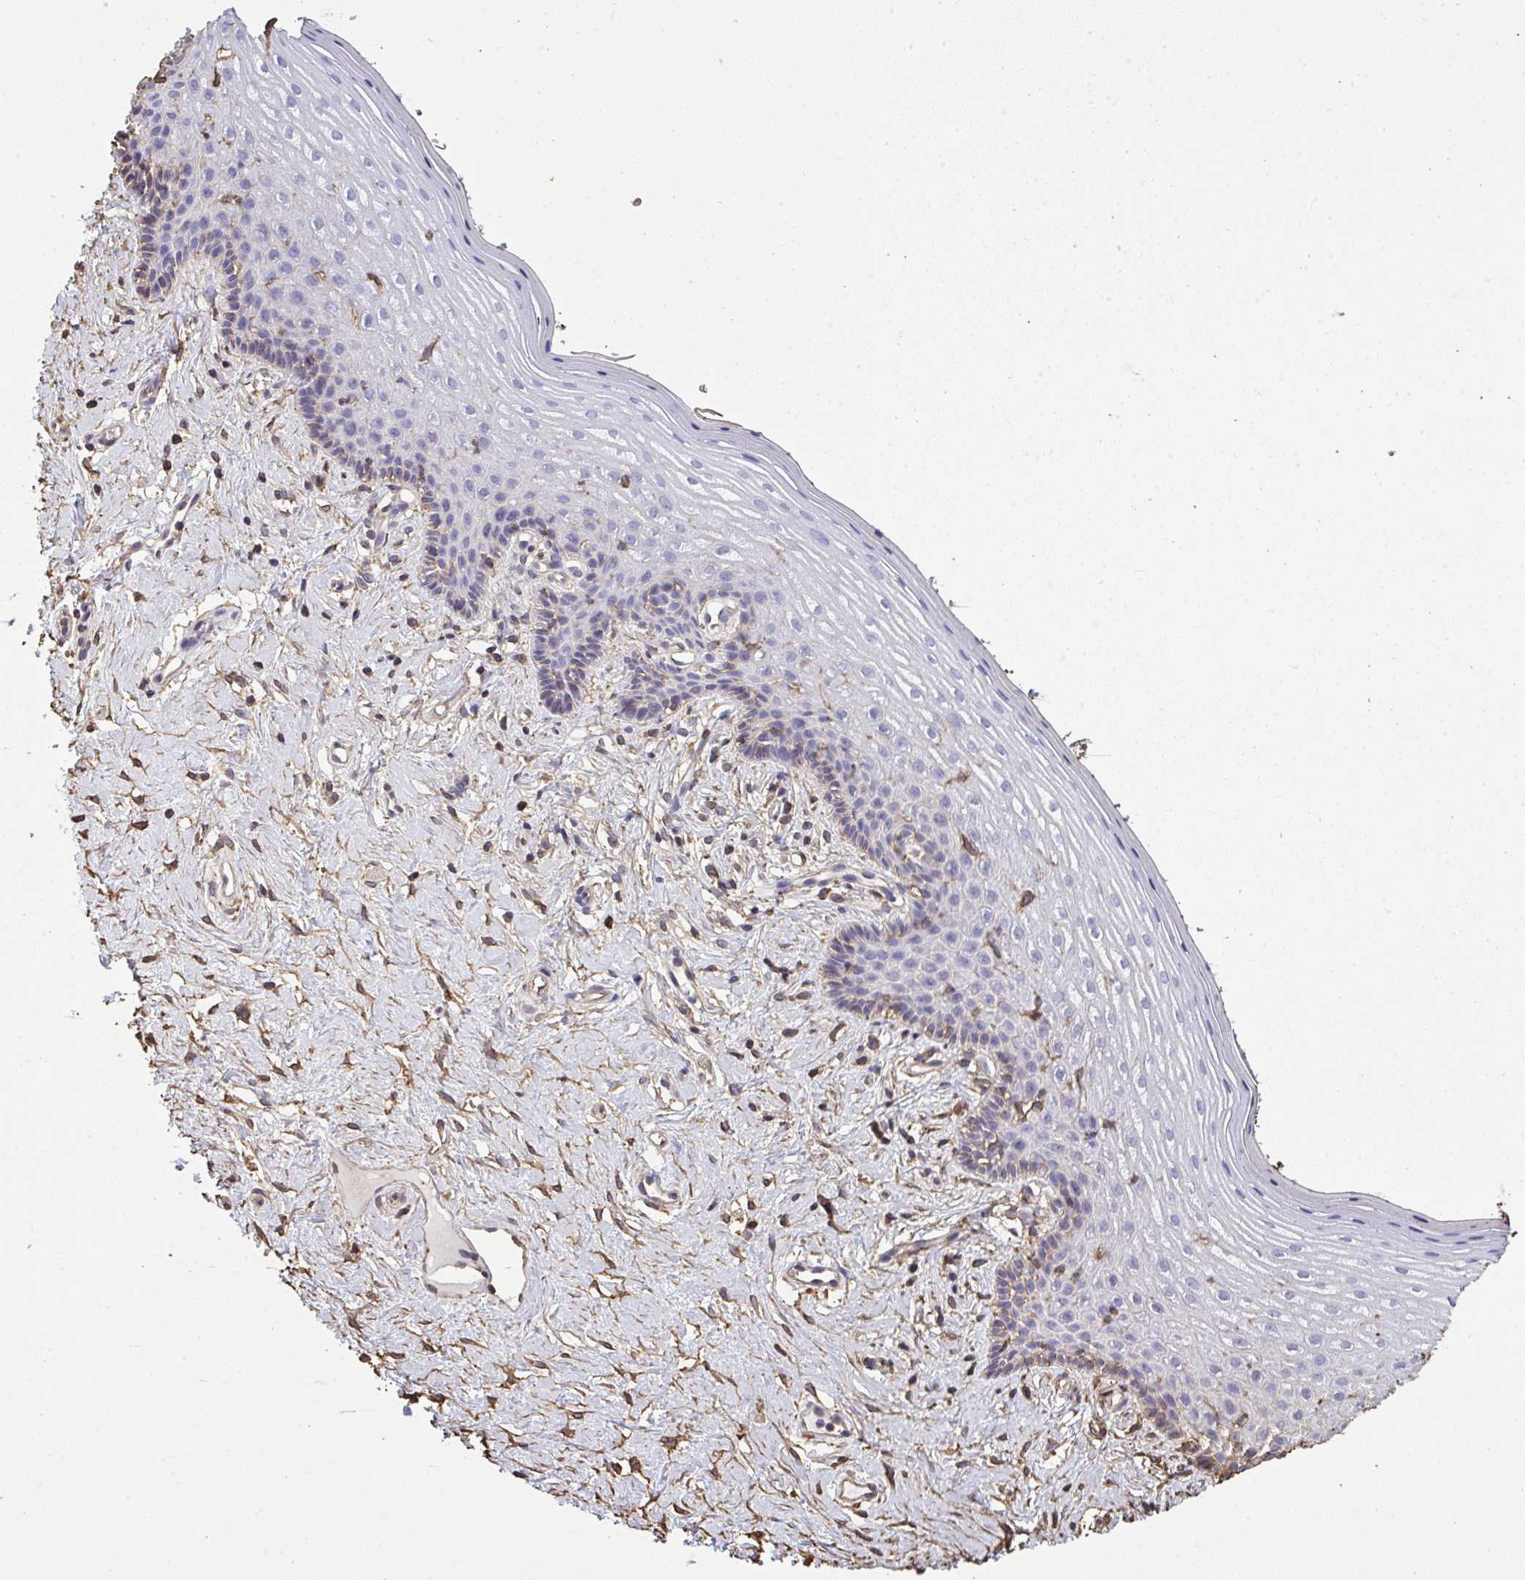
{"staining": {"intensity": "weak", "quantity": "<25%", "location": "cytoplasmic/membranous"}, "tissue": "vagina", "cell_type": "Squamous epithelial cells", "image_type": "normal", "snomed": [{"axis": "morphology", "description": "Normal tissue, NOS"}, {"axis": "topography", "description": "Vagina"}], "caption": "An image of vagina stained for a protein displays no brown staining in squamous epithelial cells.", "gene": "ANXA5", "patient": {"sex": "female", "age": 42}}